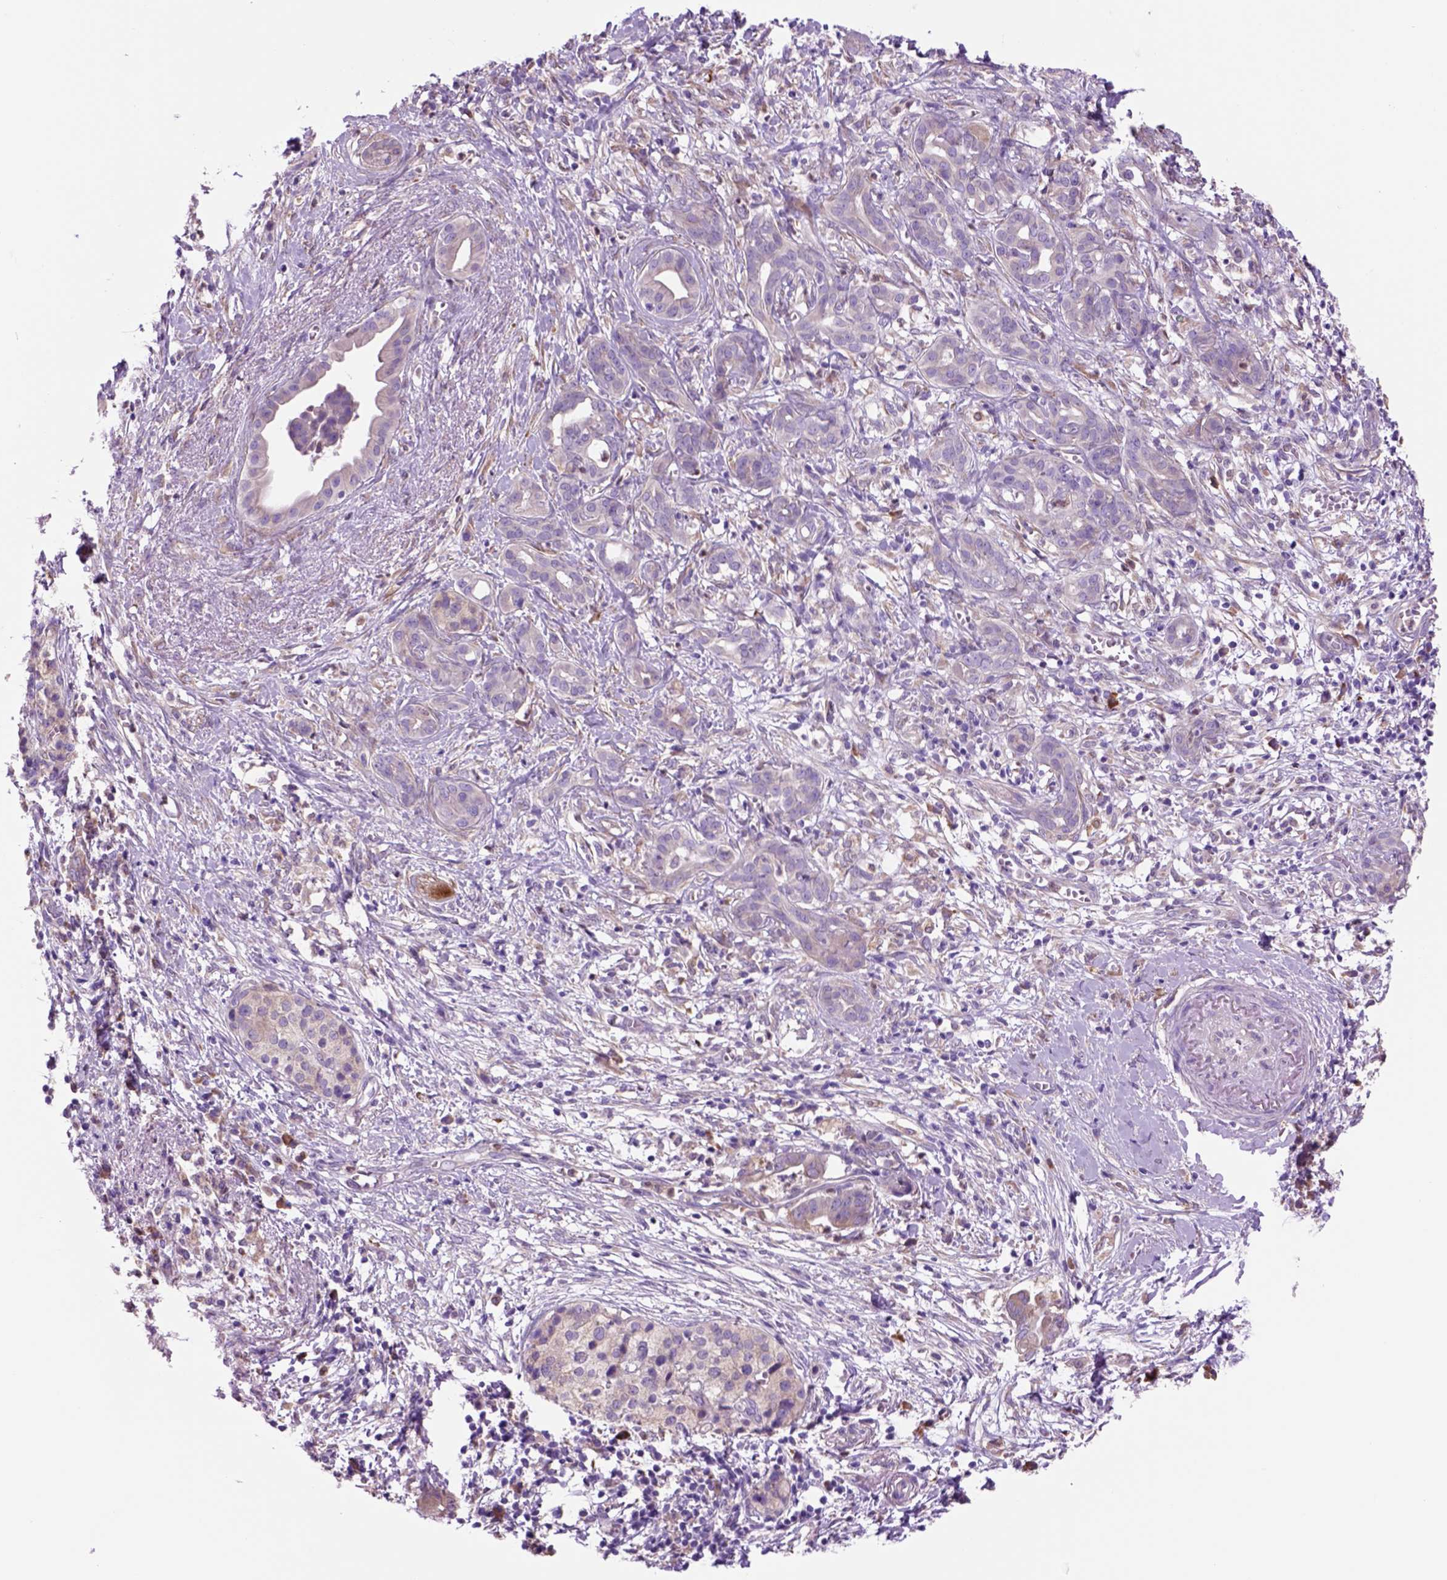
{"staining": {"intensity": "negative", "quantity": "none", "location": "none"}, "tissue": "pancreatic cancer", "cell_type": "Tumor cells", "image_type": "cancer", "snomed": [{"axis": "morphology", "description": "Adenocarcinoma, NOS"}, {"axis": "topography", "description": "Pancreas"}], "caption": "DAB (3,3'-diaminobenzidine) immunohistochemical staining of human pancreatic cancer displays no significant staining in tumor cells.", "gene": "PIAS3", "patient": {"sex": "male", "age": 61}}